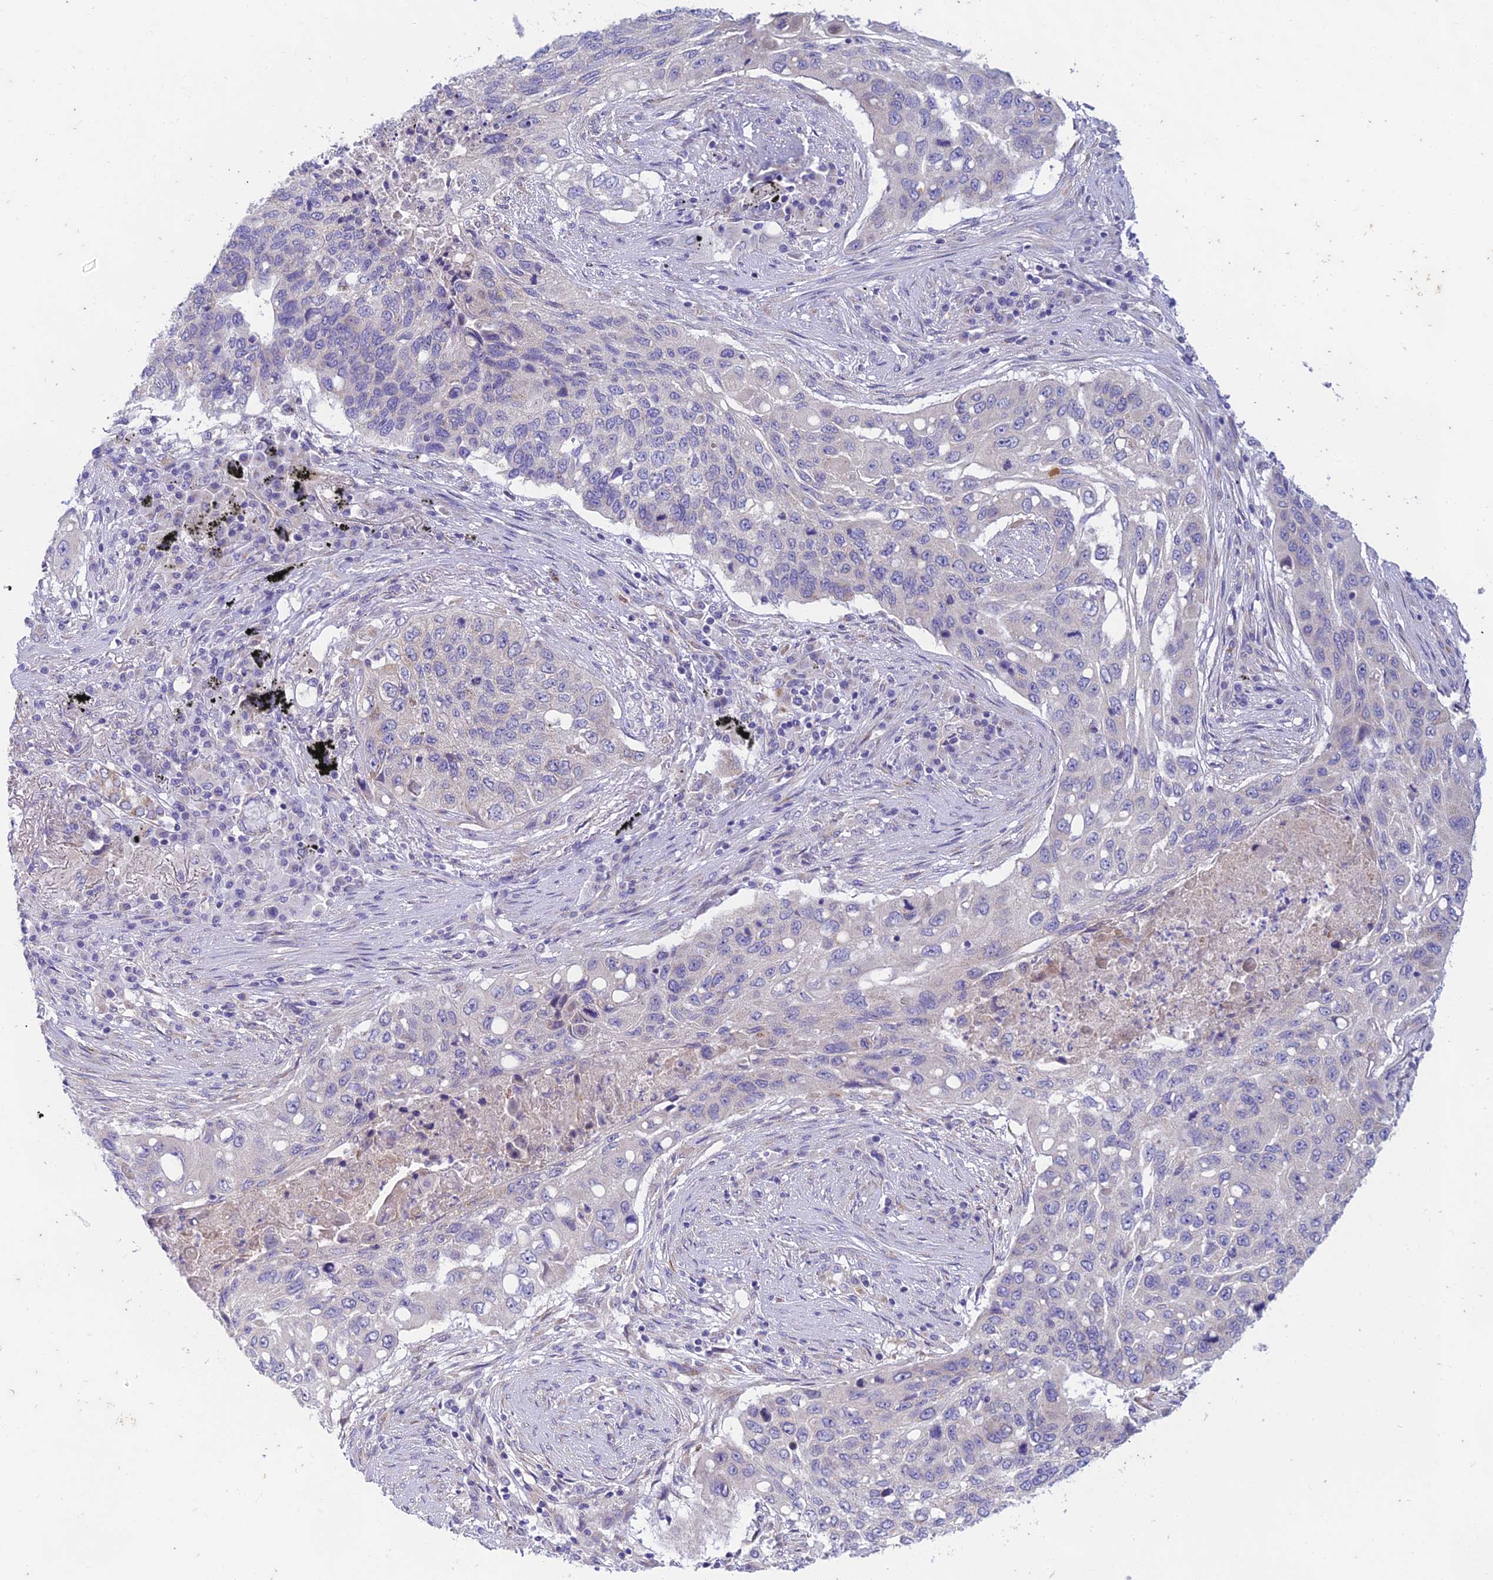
{"staining": {"intensity": "negative", "quantity": "none", "location": "none"}, "tissue": "lung cancer", "cell_type": "Tumor cells", "image_type": "cancer", "snomed": [{"axis": "morphology", "description": "Squamous cell carcinoma, NOS"}, {"axis": "topography", "description": "Lung"}], "caption": "The immunohistochemistry (IHC) micrograph has no significant positivity in tumor cells of lung cancer (squamous cell carcinoma) tissue.", "gene": "PTCD2", "patient": {"sex": "female", "age": 63}}